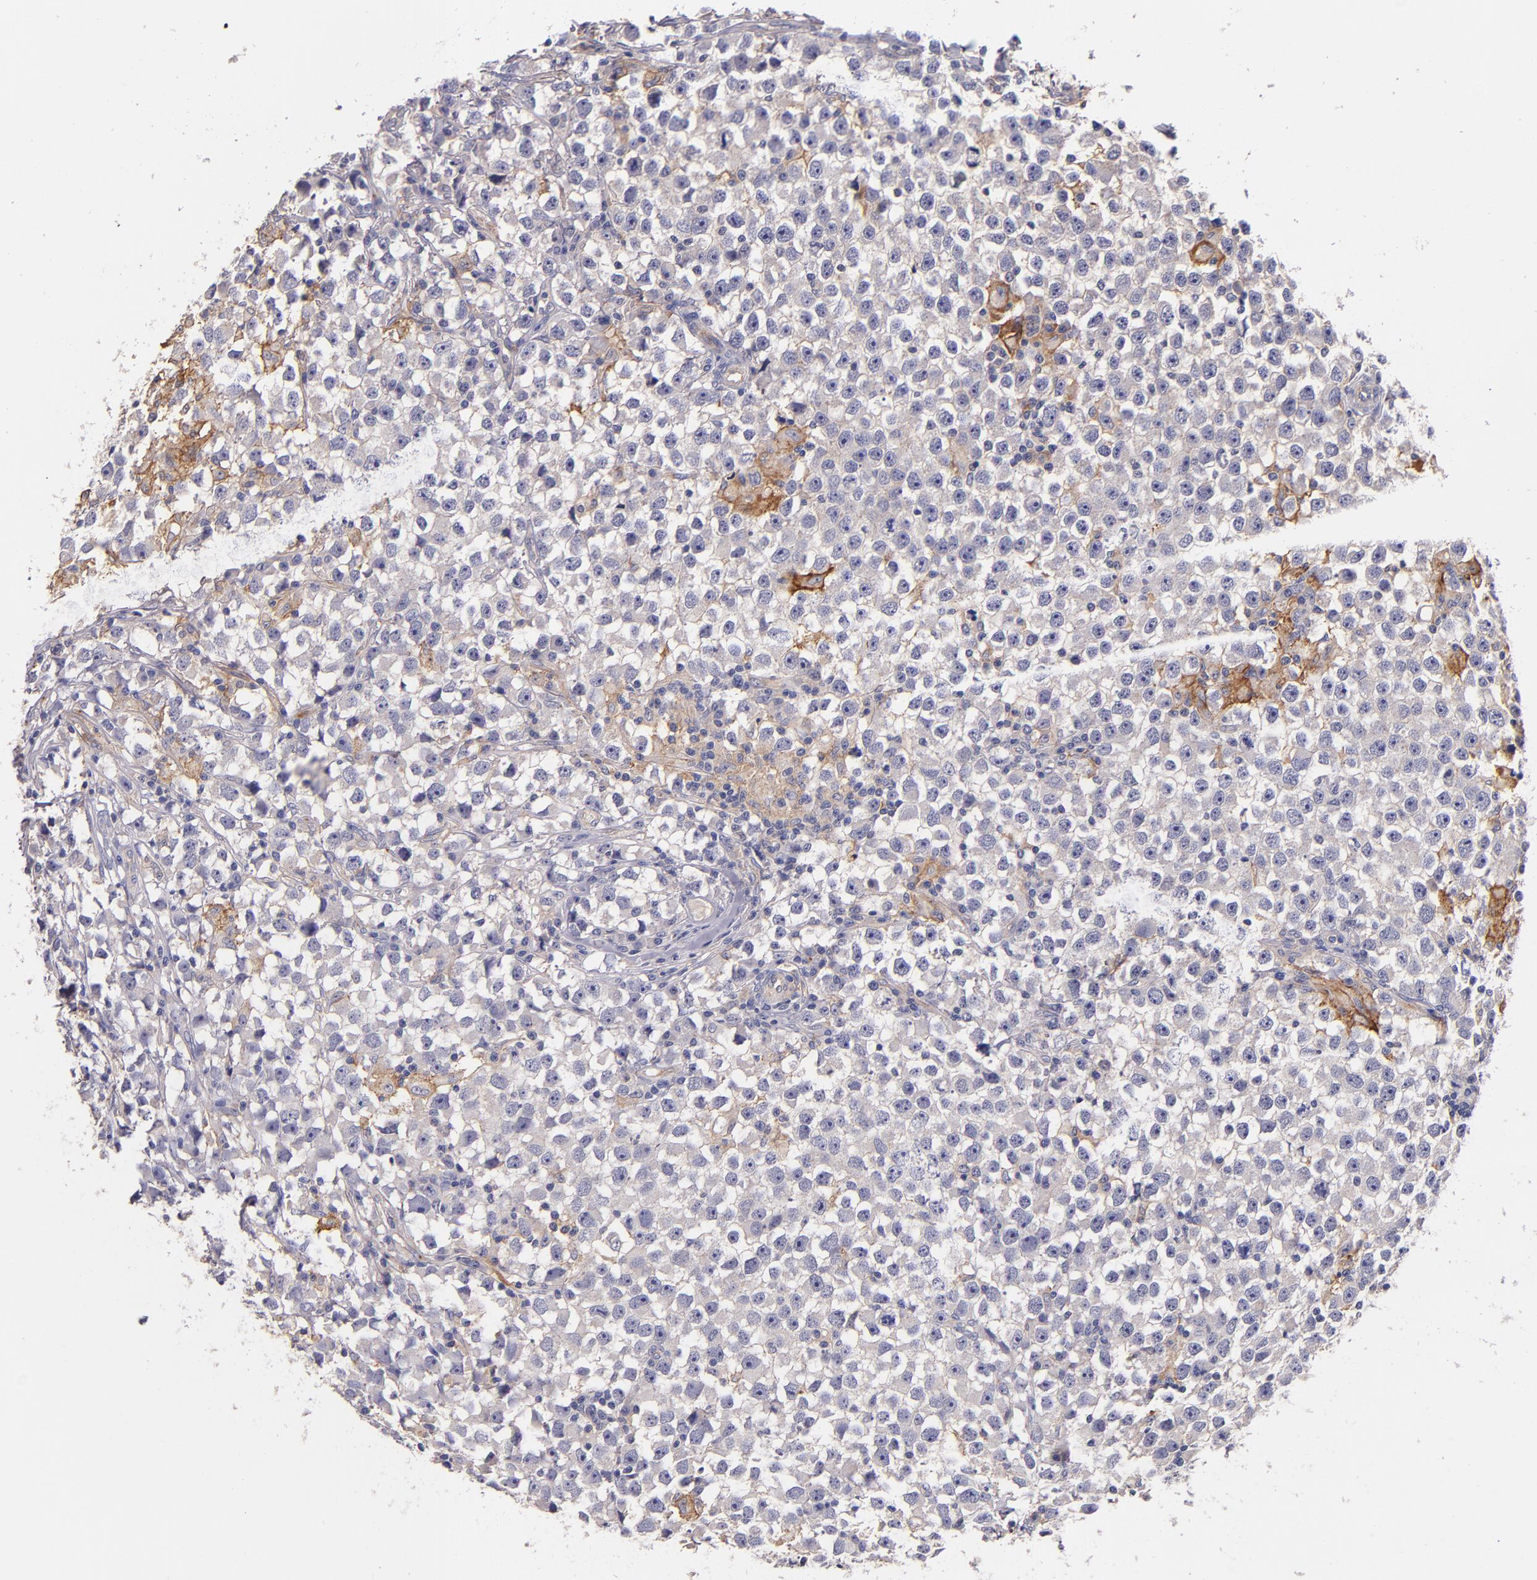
{"staining": {"intensity": "negative", "quantity": "none", "location": "none"}, "tissue": "testis cancer", "cell_type": "Tumor cells", "image_type": "cancer", "snomed": [{"axis": "morphology", "description": "Seminoma, NOS"}, {"axis": "topography", "description": "Testis"}], "caption": "Immunohistochemistry micrograph of human testis seminoma stained for a protein (brown), which demonstrates no expression in tumor cells.", "gene": "C5AR1", "patient": {"sex": "male", "age": 33}}